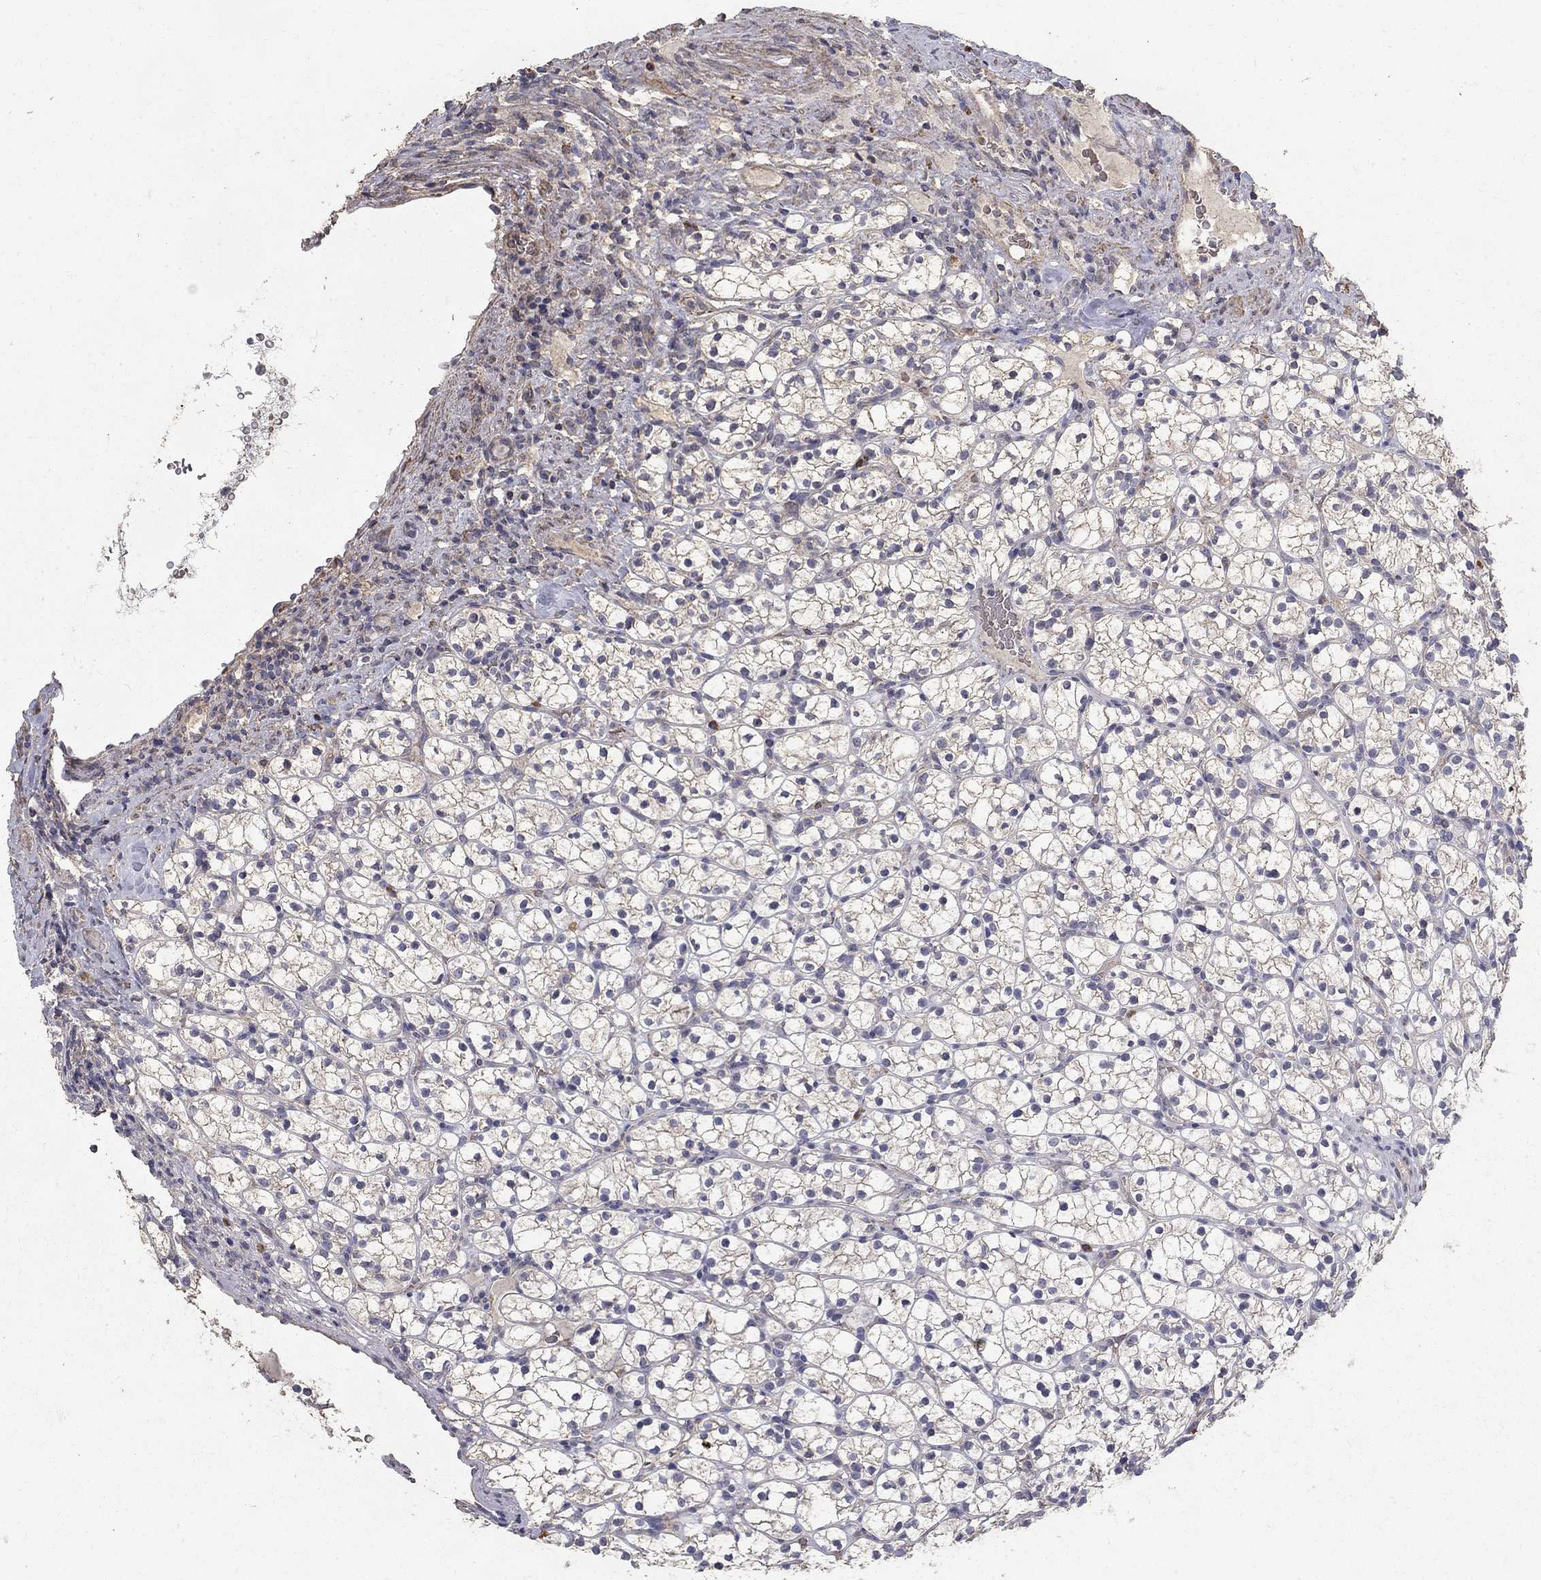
{"staining": {"intensity": "weak", "quantity": "25%-75%", "location": "cytoplasmic/membranous"}, "tissue": "renal cancer", "cell_type": "Tumor cells", "image_type": "cancer", "snomed": [{"axis": "morphology", "description": "Adenocarcinoma, NOS"}, {"axis": "topography", "description": "Kidney"}], "caption": "Immunohistochemistry staining of adenocarcinoma (renal), which demonstrates low levels of weak cytoplasmic/membranous expression in approximately 25%-75% of tumor cells indicating weak cytoplasmic/membranous protein expression. The staining was performed using DAB (brown) for protein detection and nuclei were counterstained in hematoxylin (blue).", "gene": "MPP2", "patient": {"sex": "female", "age": 89}}